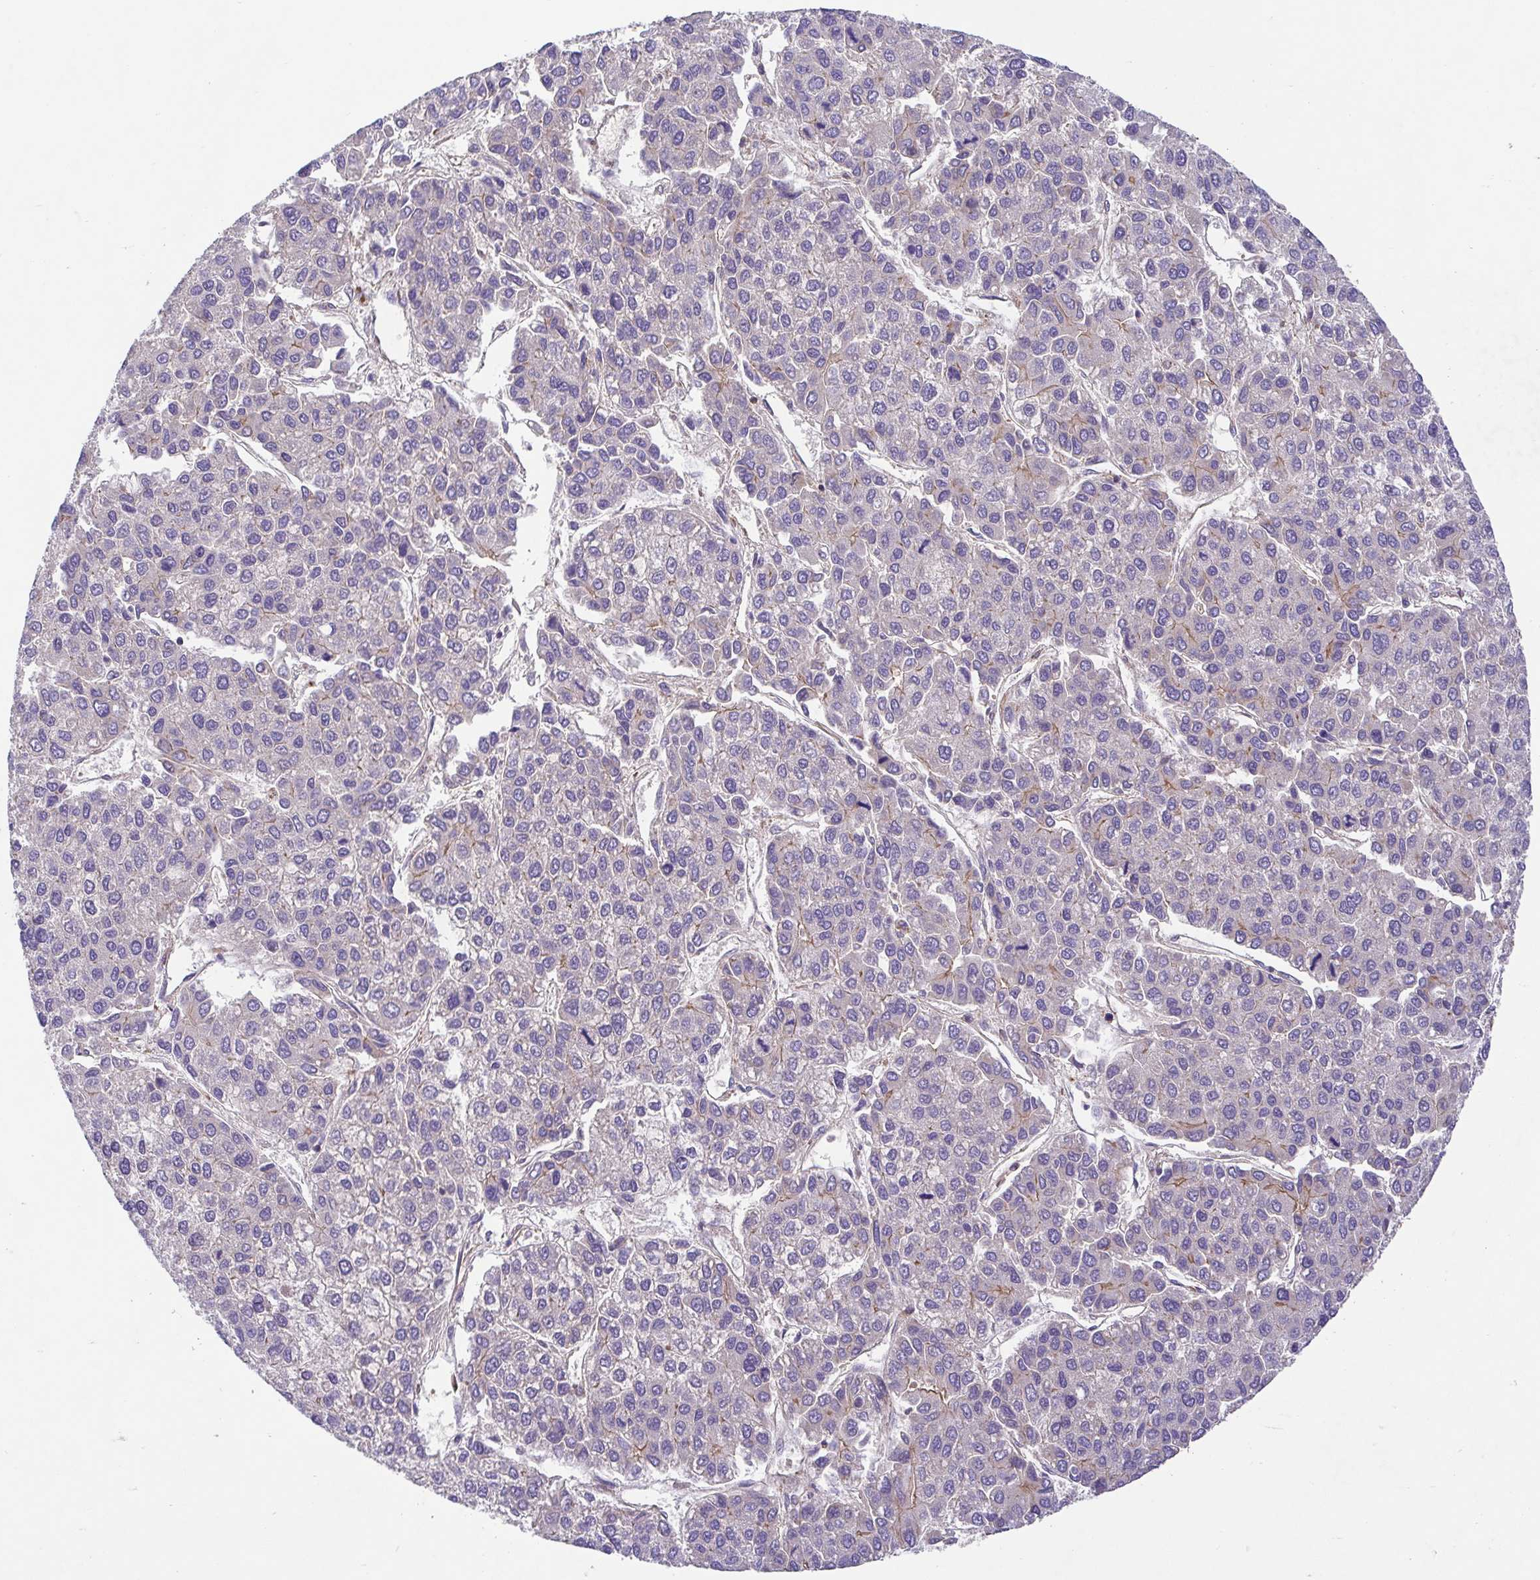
{"staining": {"intensity": "negative", "quantity": "none", "location": "none"}, "tissue": "liver cancer", "cell_type": "Tumor cells", "image_type": "cancer", "snomed": [{"axis": "morphology", "description": "Carcinoma, Hepatocellular, NOS"}, {"axis": "topography", "description": "Liver"}], "caption": "IHC image of neoplastic tissue: human liver cancer (hepatocellular carcinoma) stained with DAB displays no significant protein staining in tumor cells.", "gene": "IDE", "patient": {"sex": "female", "age": 66}}